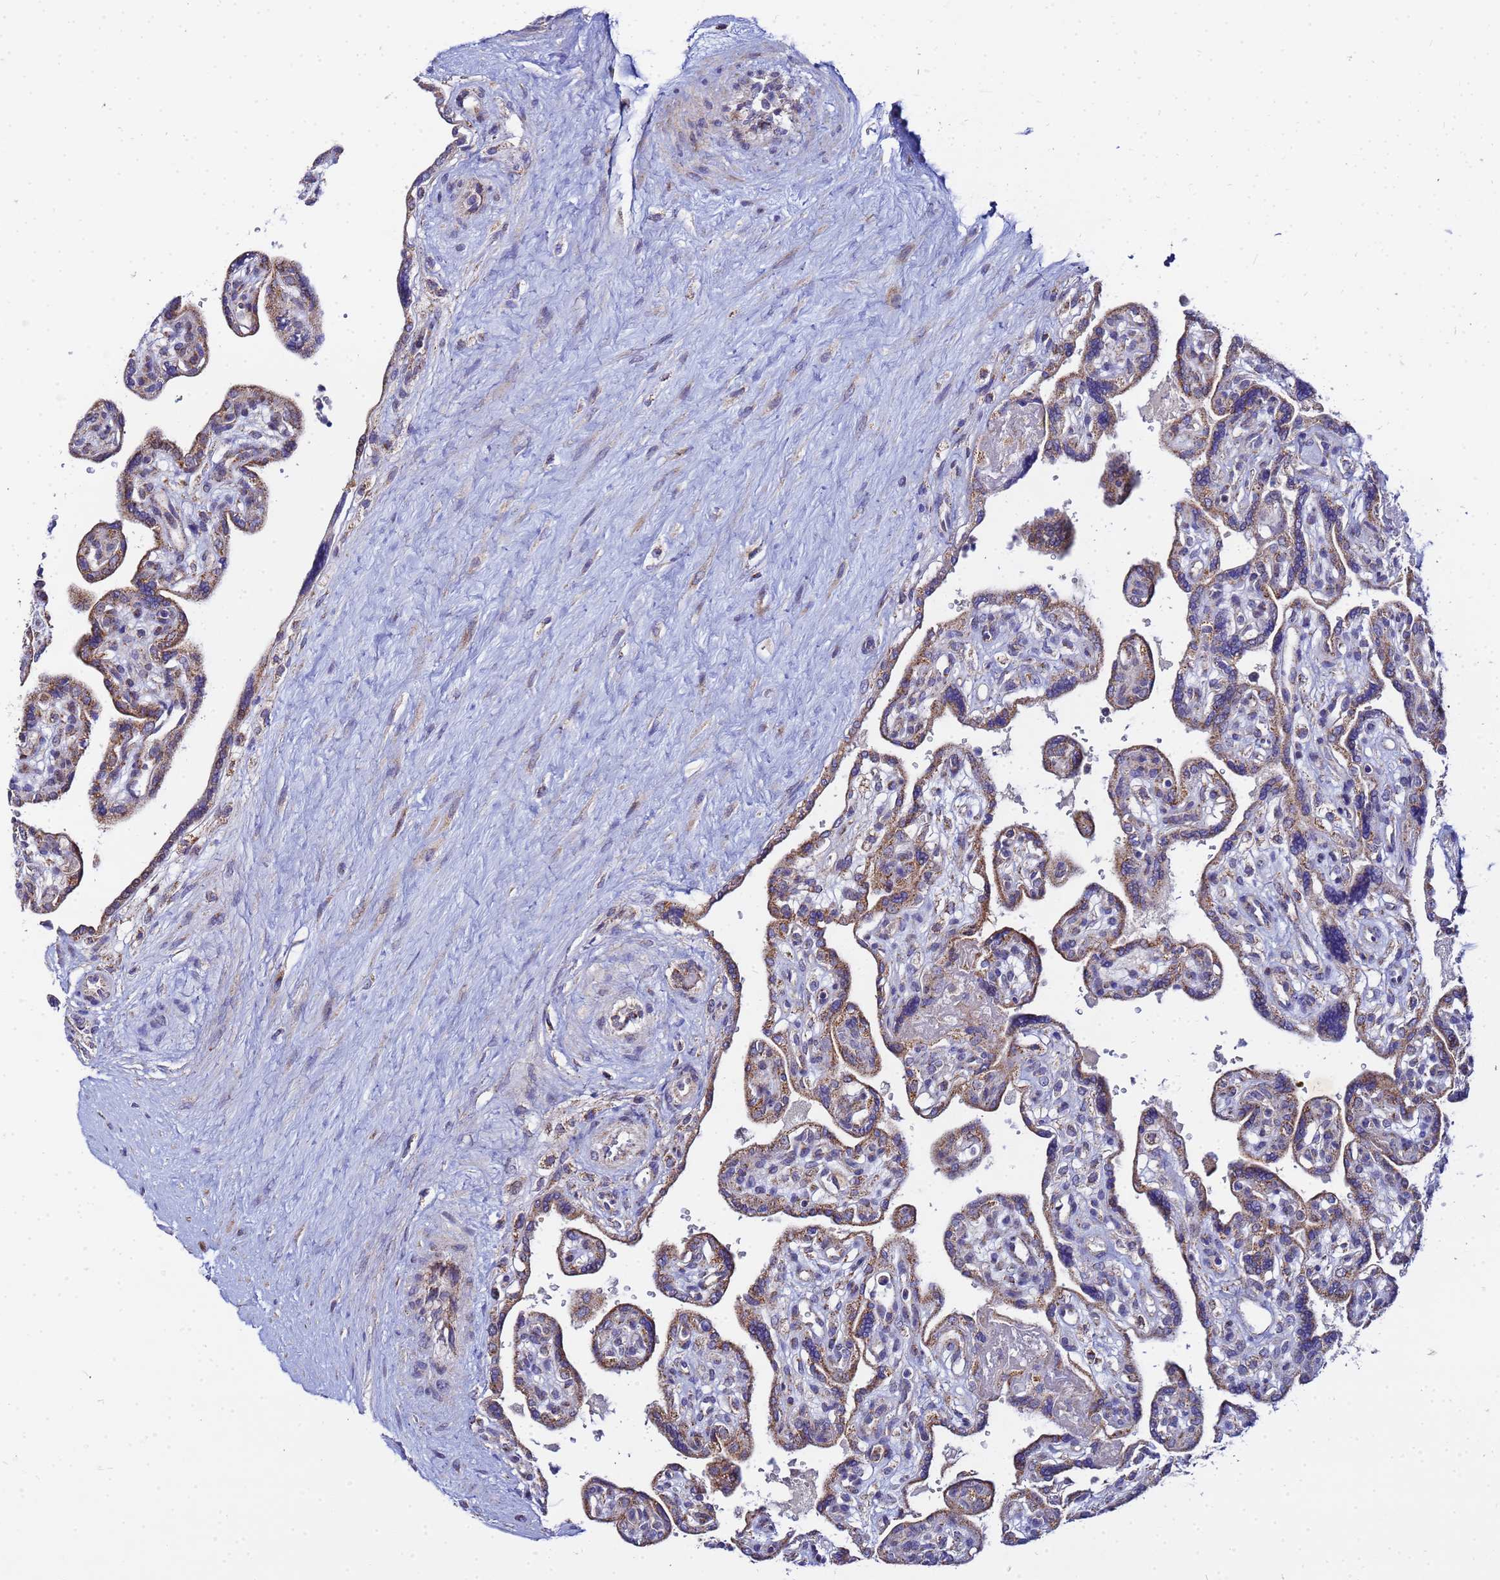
{"staining": {"intensity": "moderate", "quantity": ">75%", "location": "cytoplasmic/membranous"}, "tissue": "placenta", "cell_type": "Trophoblastic cells", "image_type": "normal", "snomed": [{"axis": "morphology", "description": "Normal tissue, NOS"}, {"axis": "topography", "description": "Placenta"}], "caption": "Human placenta stained for a protein (brown) demonstrates moderate cytoplasmic/membranous positive staining in approximately >75% of trophoblastic cells.", "gene": "FAHD2A", "patient": {"sex": "female", "age": 39}}